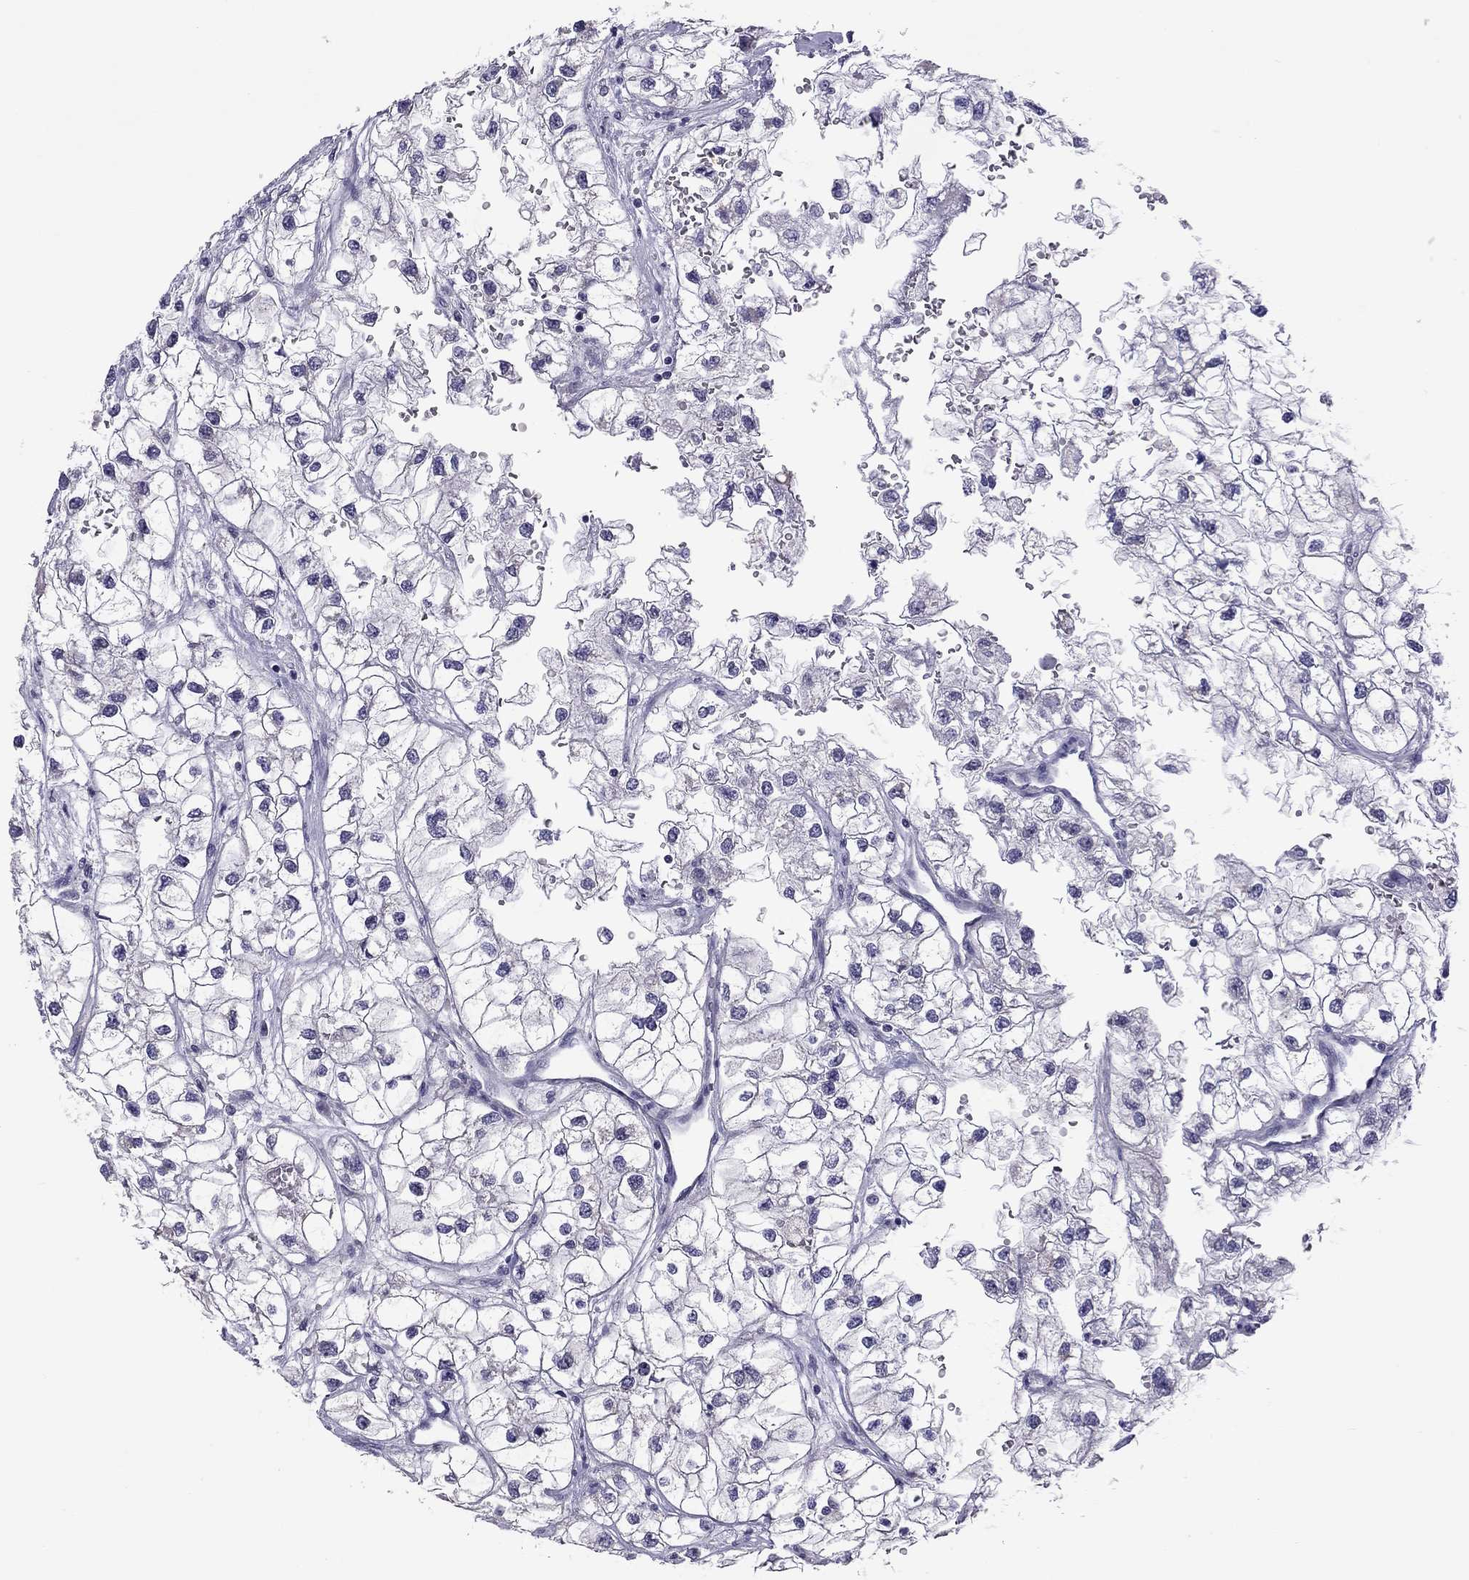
{"staining": {"intensity": "negative", "quantity": "none", "location": "none"}, "tissue": "renal cancer", "cell_type": "Tumor cells", "image_type": "cancer", "snomed": [{"axis": "morphology", "description": "Adenocarcinoma, NOS"}, {"axis": "topography", "description": "Kidney"}], "caption": "A high-resolution micrograph shows immunohistochemistry staining of renal adenocarcinoma, which exhibits no significant positivity in tumor cells.", "gene": "PPP1R3A", "patient": {"sex": "male", "age": 59}}